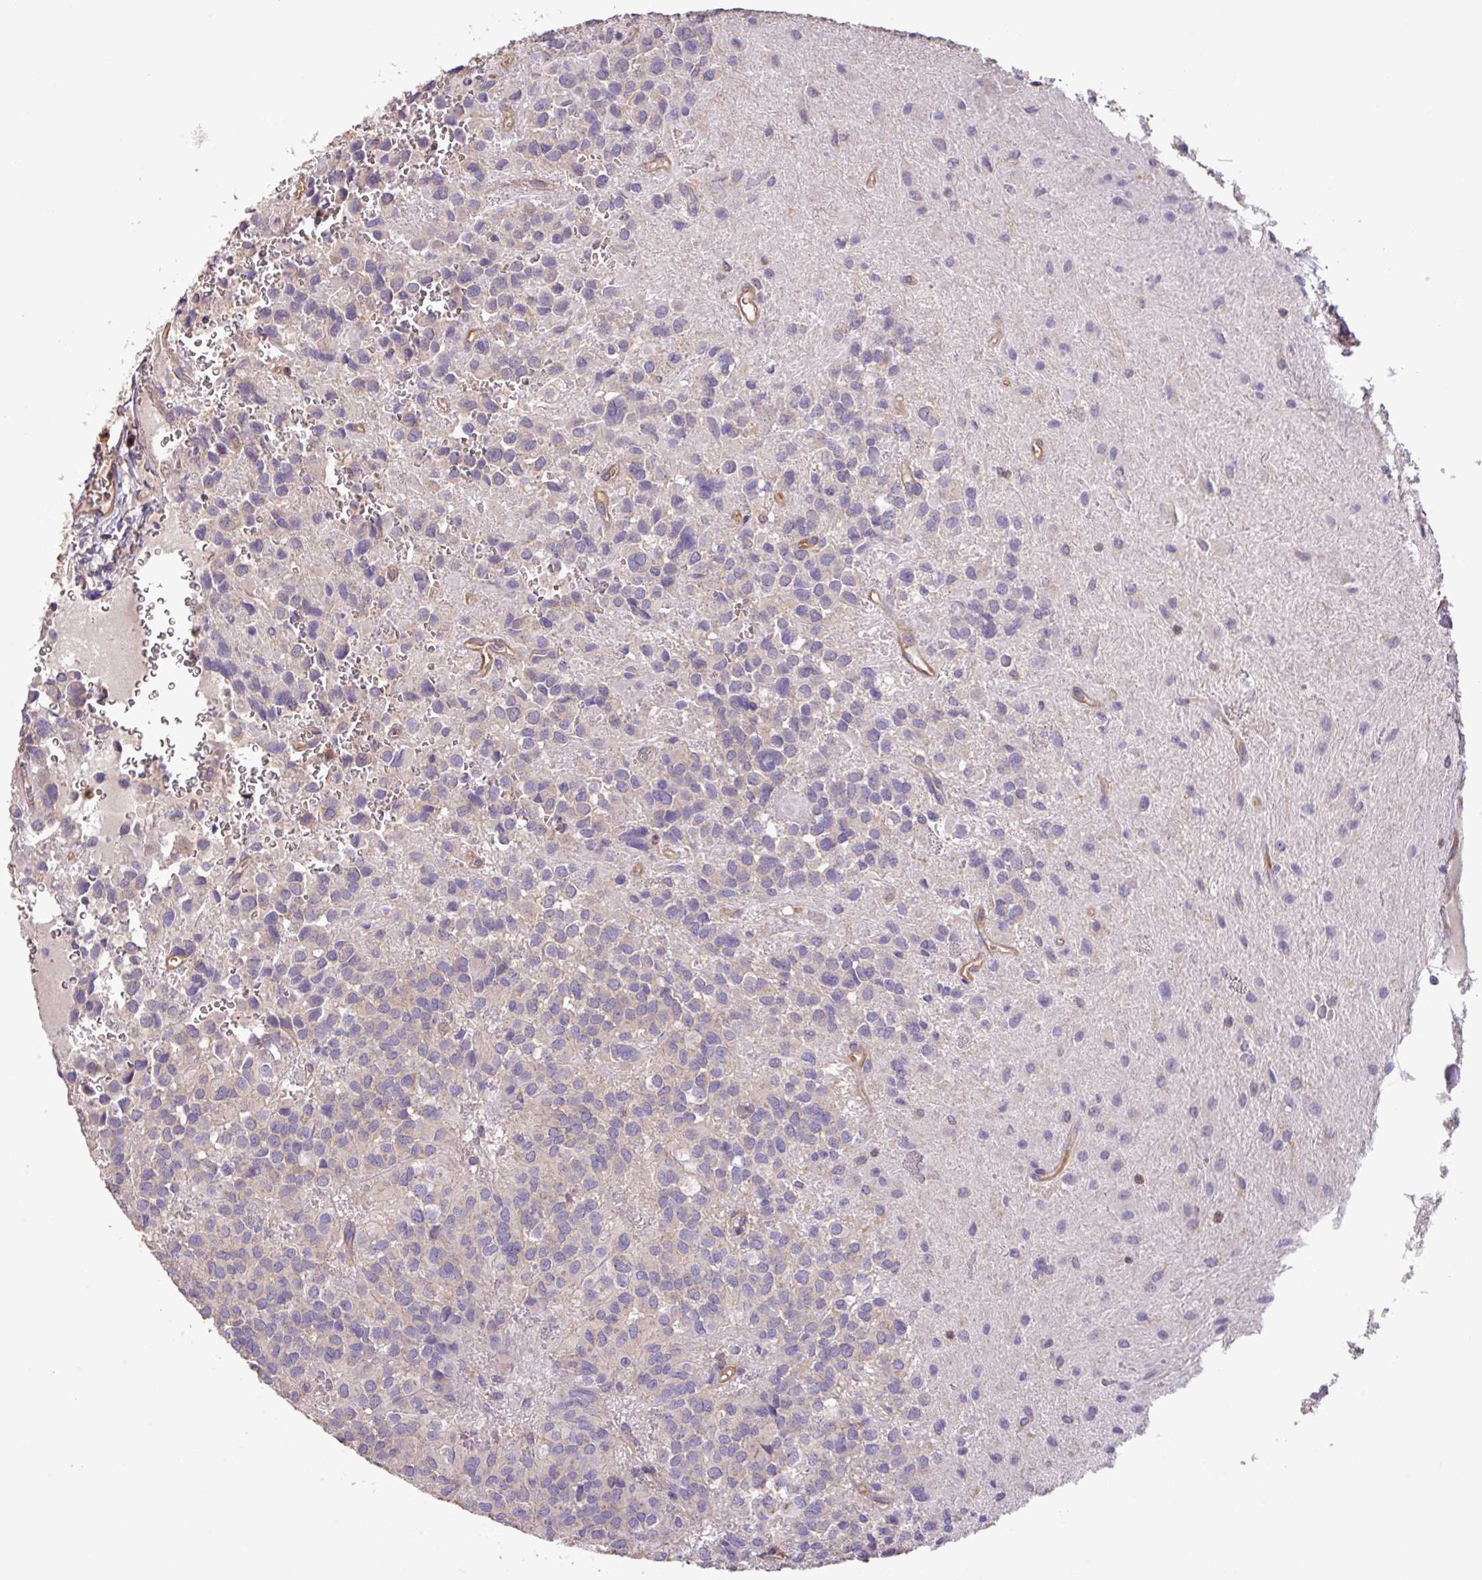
{"staining": {"intensity": "negative", "quantity": "none", "location": "none"}, "tissue": "glioma", "cell_type": "Tumor cells", "image_type": "cancer", "snomed": [{"axis": "morphology", "description": "Glioma, malignant, Low grade"}, {"axis": "topography", "description": "Brain"}], "caption": "Tumor cells are negative for protein expression in human malignant glioma (low-grade). Nuclei are stained in blue.", "gene": "CALML4", "patient": {"sex": "male", "age": 56}}